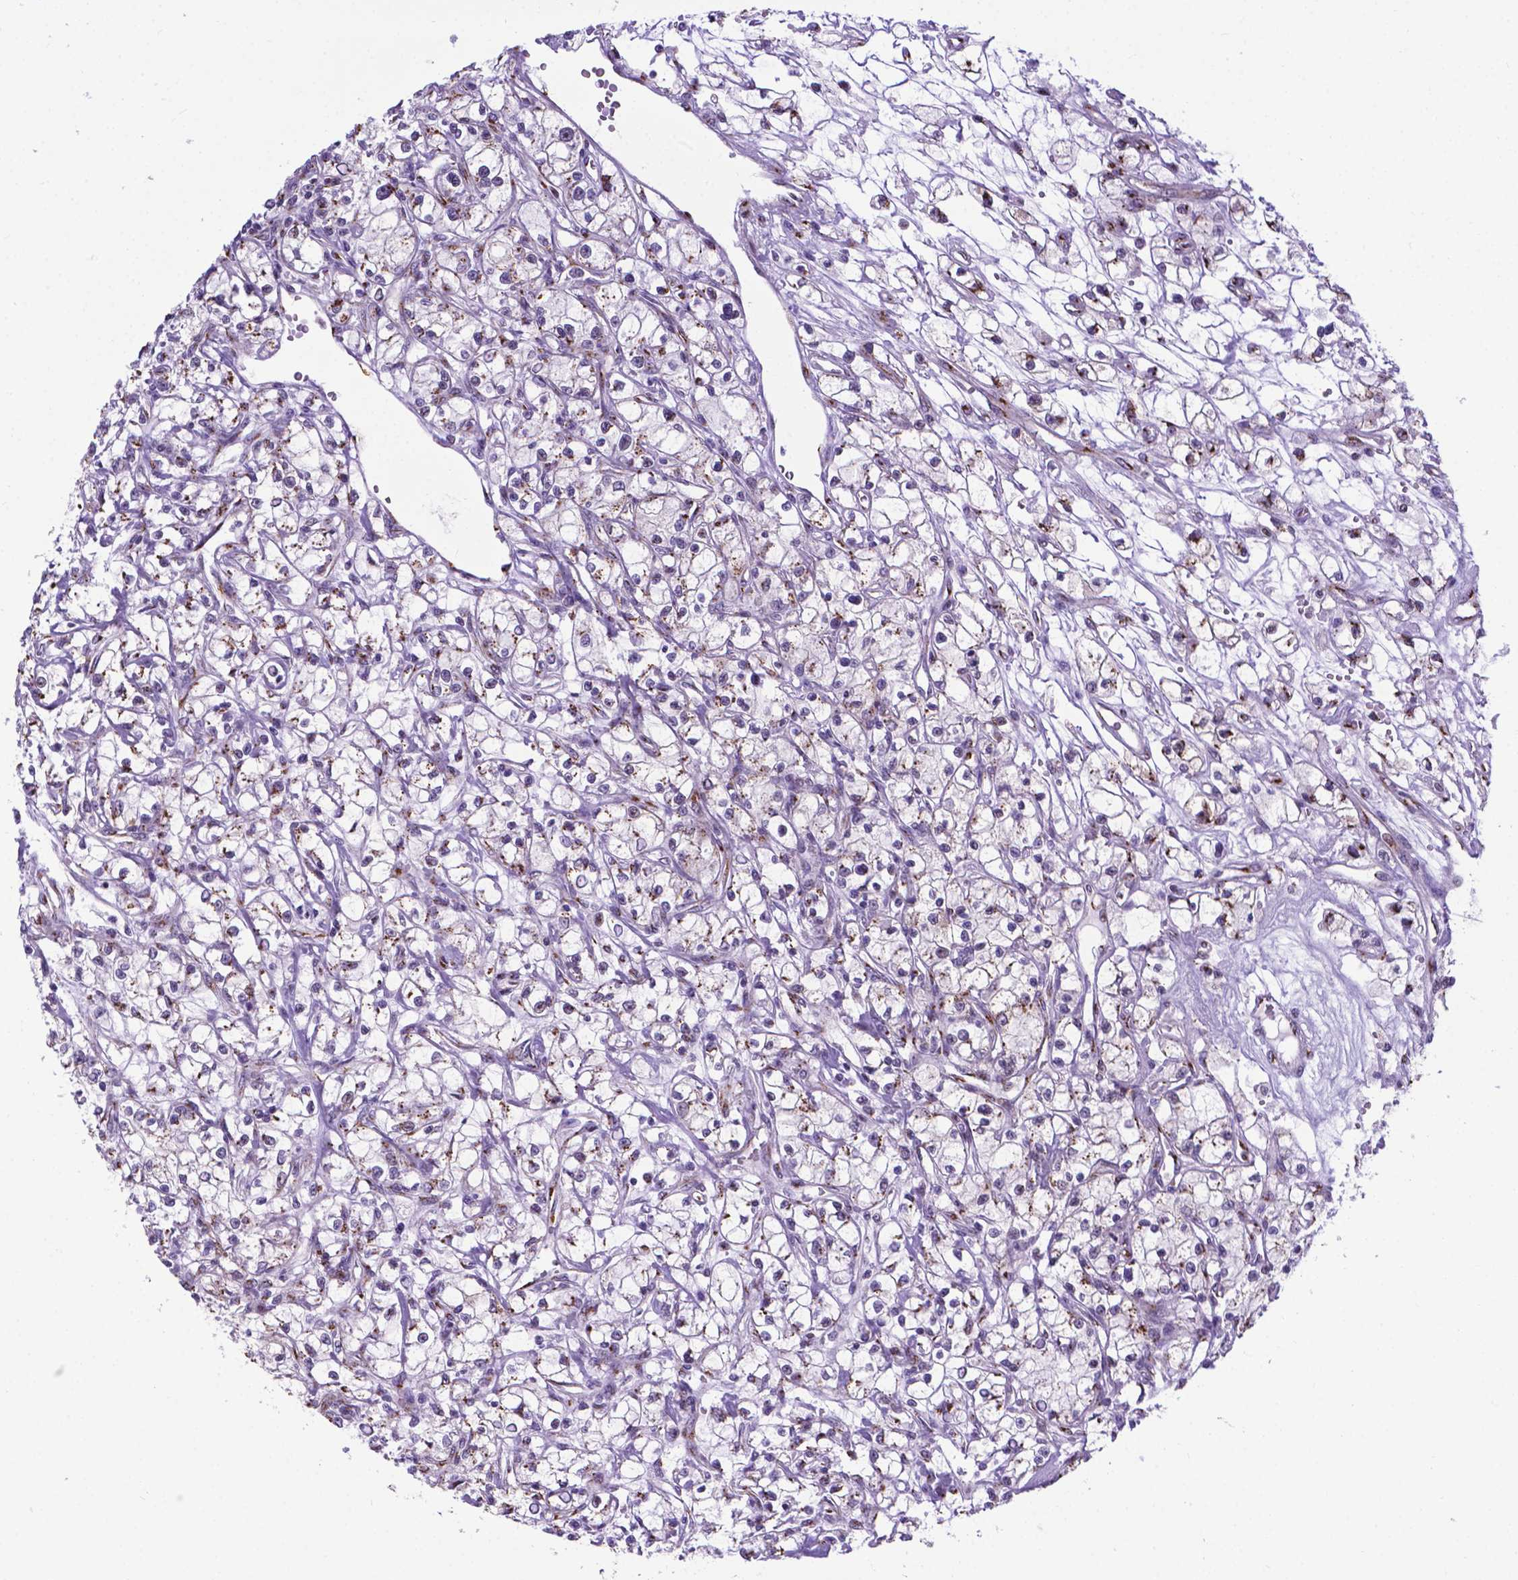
{"staining": {"intensity": "moderate", "quantity": "<25%", "location": "cytoplasmic/membranous"}, "tissue": "renal cancer", "cell_type": "Tumor cells", "image_type": "cancer", "snomed": [{"axis": "morphology", "description": "Adenocarcinoma, NOS"}, {"axis": "topography", "description": "Kidney"}], "caption": "Adenocarcinoma (renal) stained with a brown dye demonstrates moderate cytoplasmic/membranous positive expression in about <25% of tumor cells.", "gene": "MRPL10", "patient": {"sex": "female", "age": 59}}